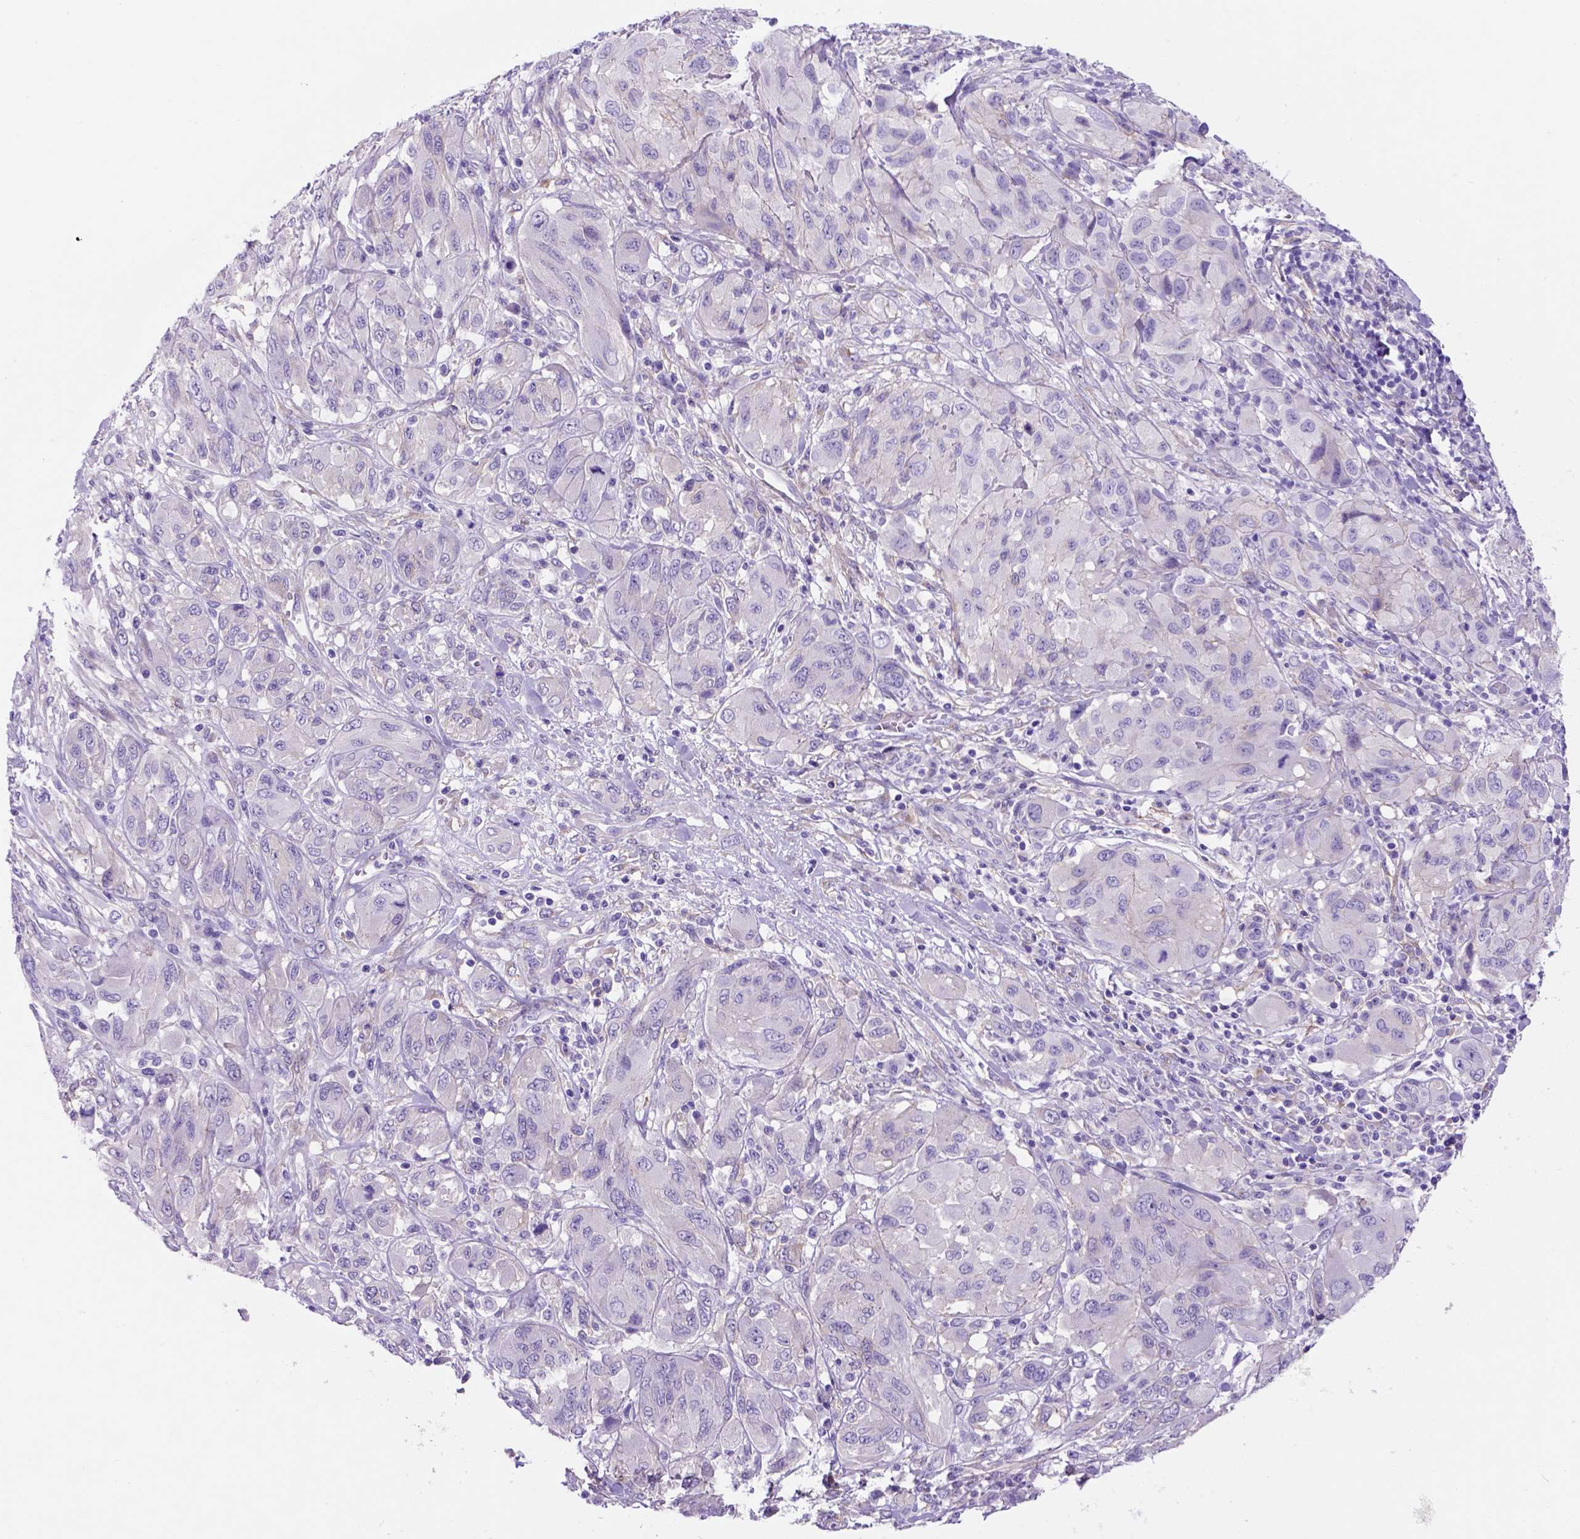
{"staining": {"intensity": "negative", "quantity": "none", "location": "none"}, "tissue": "melanoma", "cell_type": "Tumor cells", "image_type": "cancer", "snomed": [{"axis": "morphology", "description": "Malignant melanoma, NOS"}, {"axis": "topography", "description": "Skin"}], "caption": "This is an immunohistochemistry (IHC) histopathology image of malignant melanoma. There is no expression in tumor cells.", "gene": "EGFR", "patient": {"sex": "female", "age": 91}}